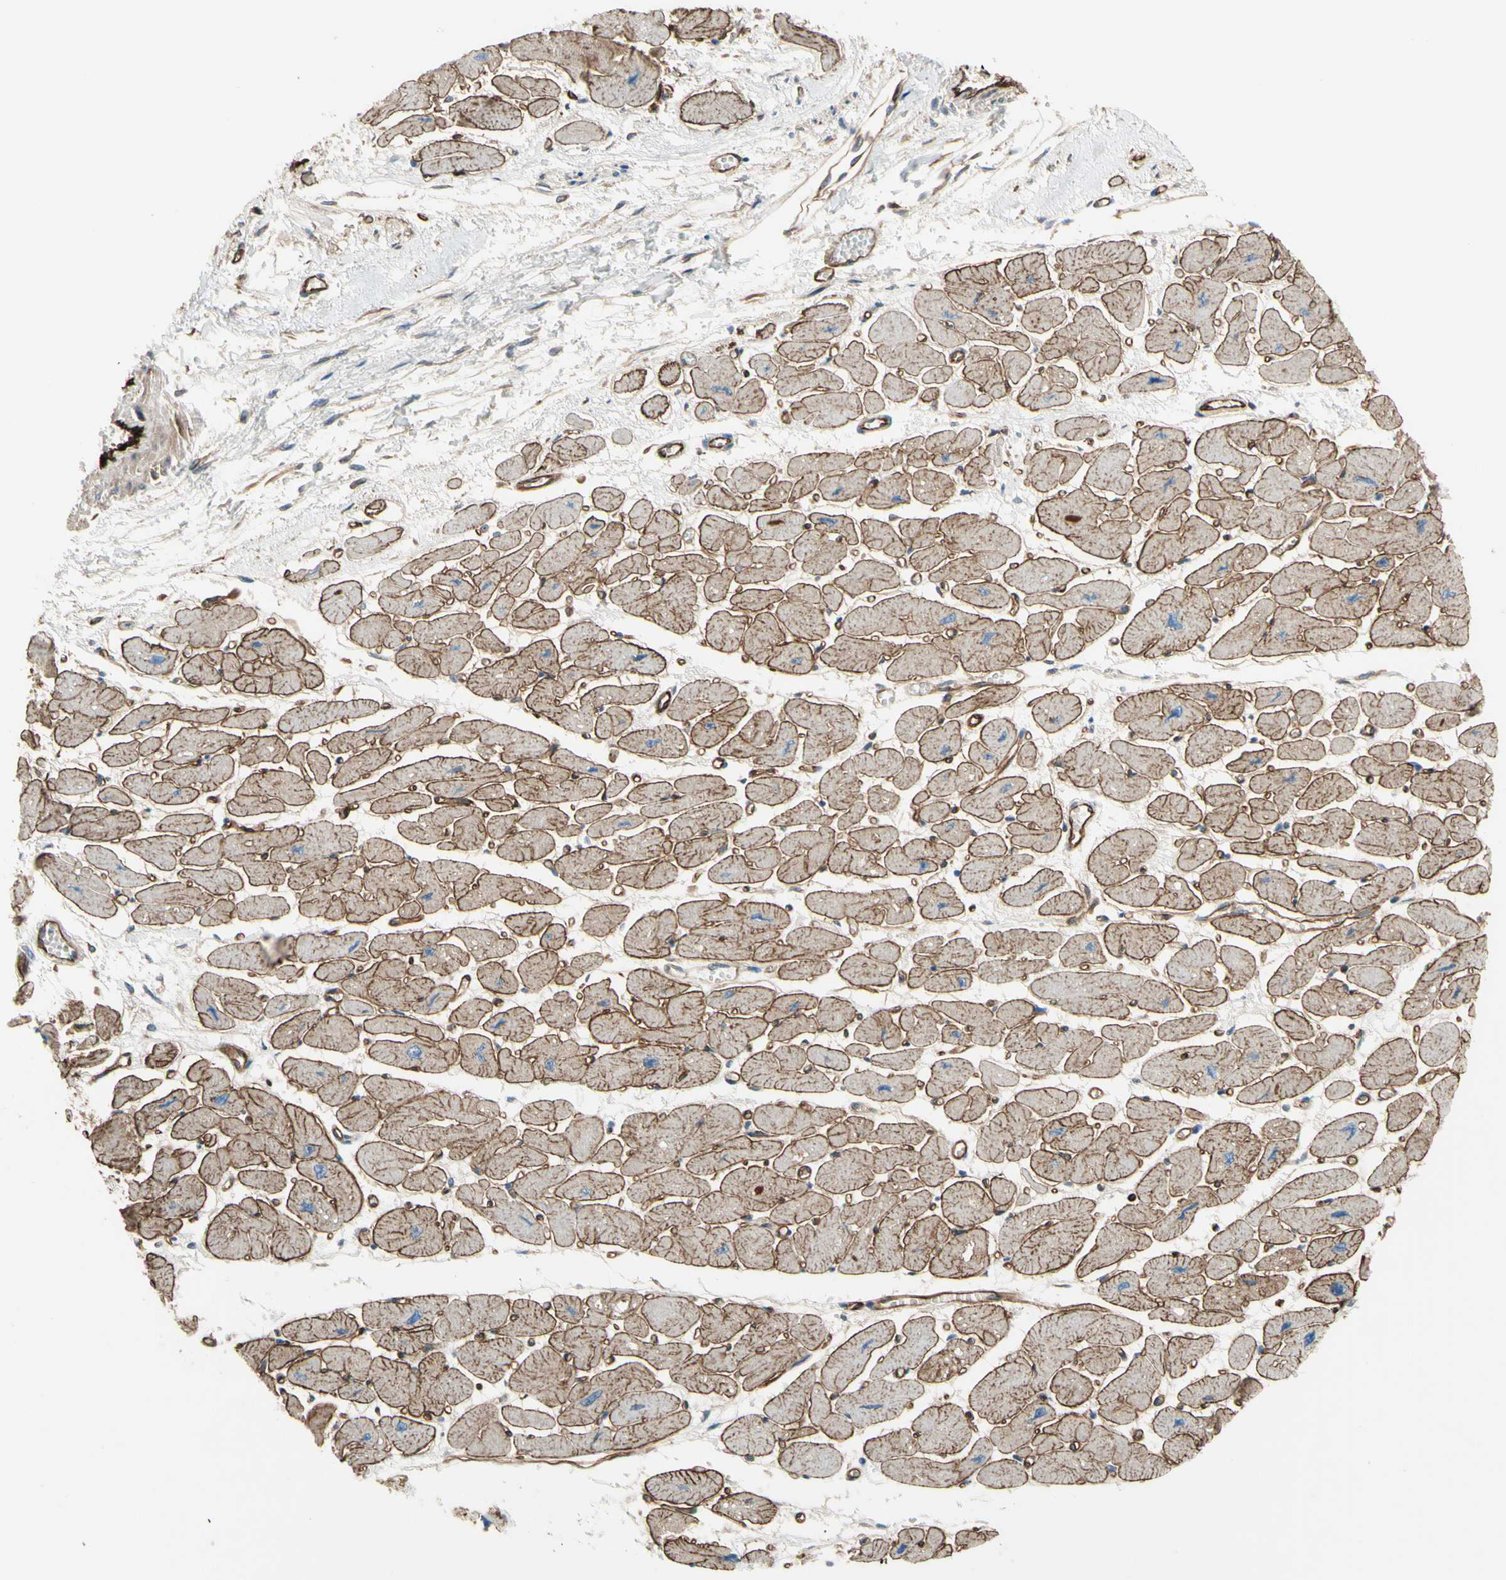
{"staining": {"intensity": "moderate", "quantity": ">75%", "location": "cytoplasmic/membranous"}, "tissue": "heart muscle", "cell_type": "Cardiomyocytes", "image_type": "normal", "snomed": [{"axis": "morphology", "description": "Normal tissue, NOS"}, {"axis": "topography", "description": "Heart"}], "caption": "Protein expression analysis of unremarkable heart muscle shows moderate cytoplasmic/membranous positivity in approximately >75% of cardiomyocytes.", "gene": "TRAF2", "patient": {"sex": "female", "age": 54}}